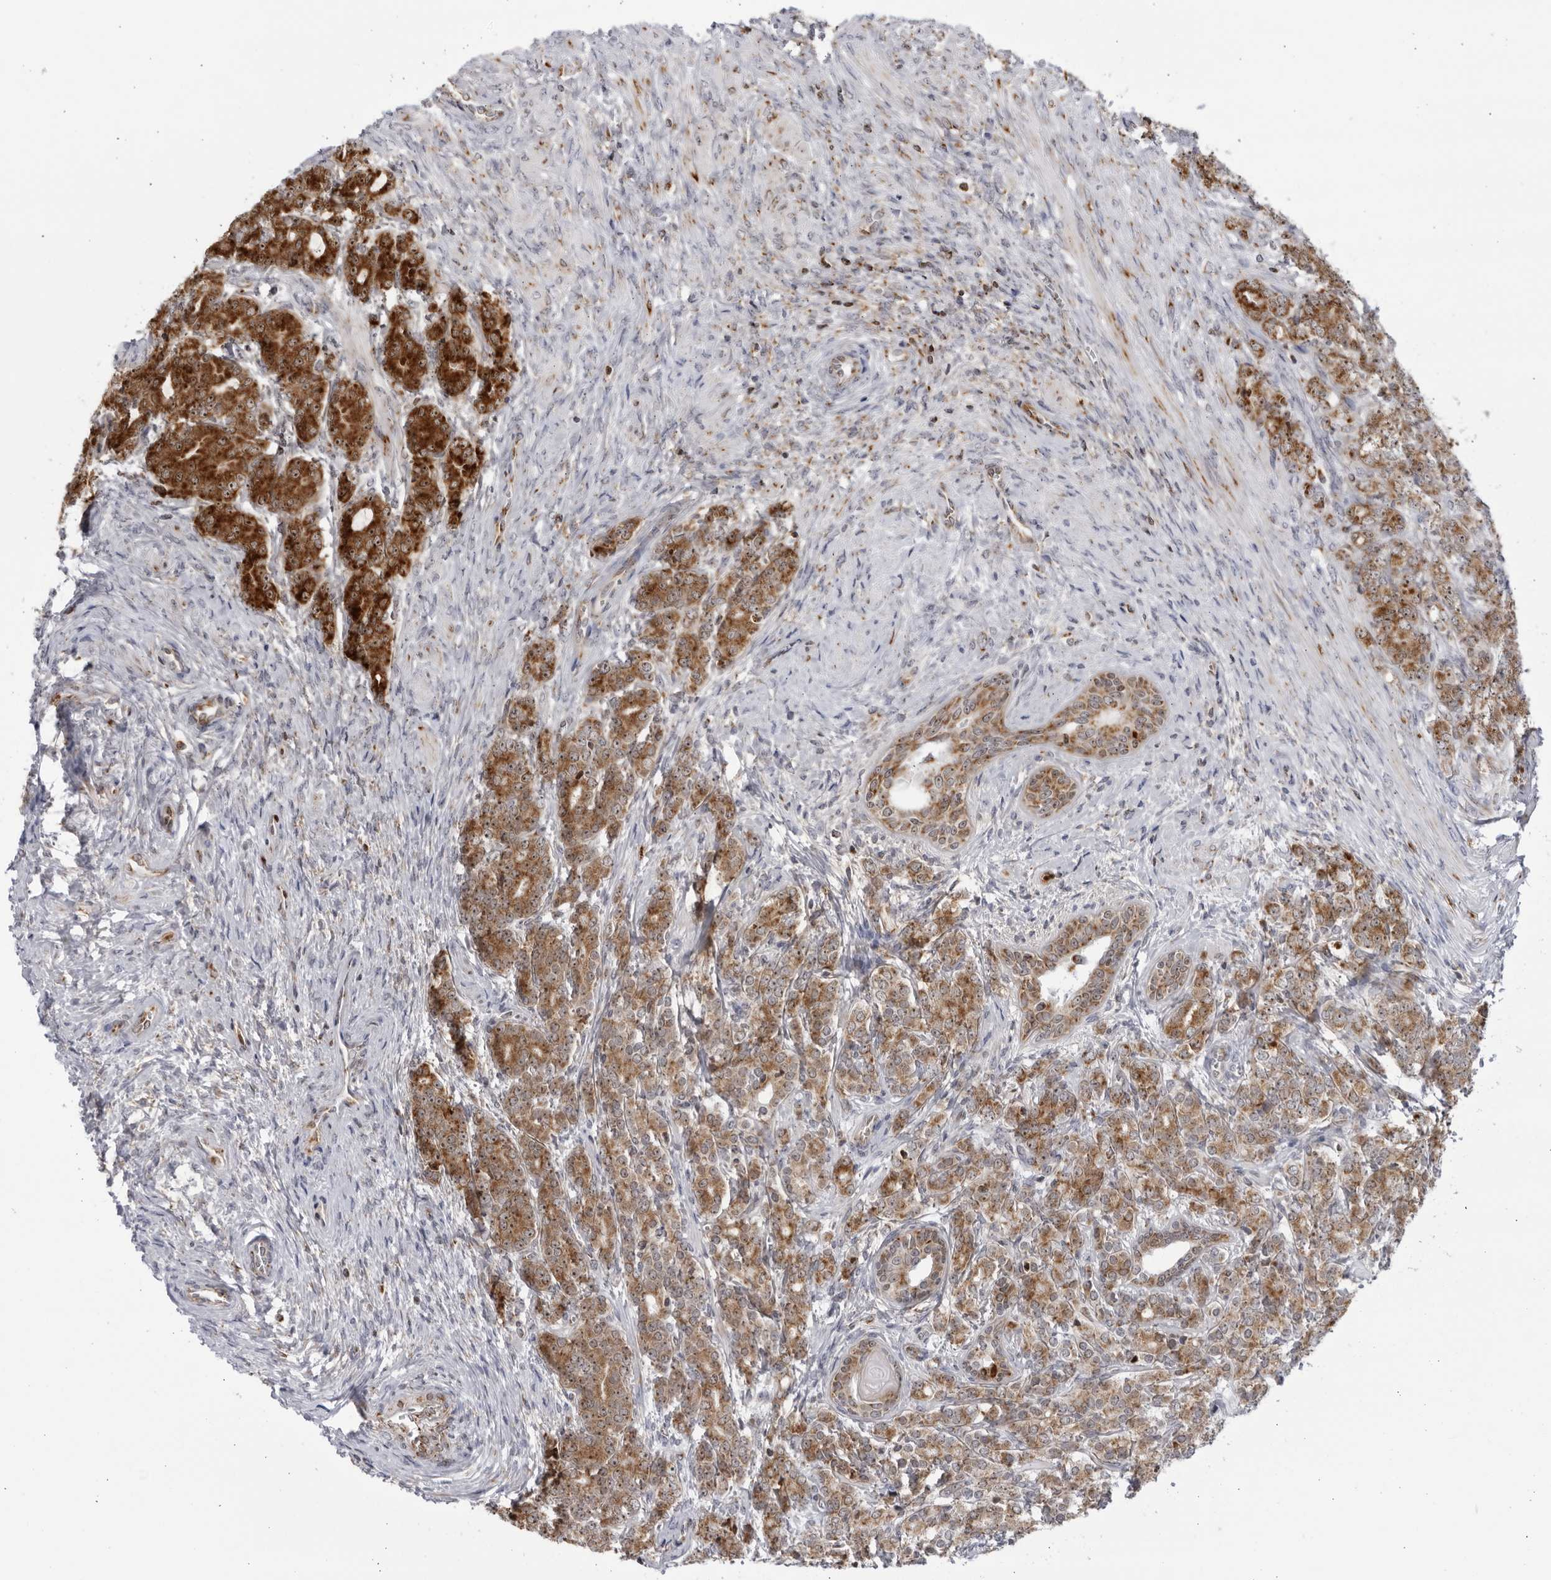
{"staining": {"intensity": "strong", "quantity": ">75%", "location": "cytoplasmic/membranous,nuclear"}, "tissue": "prostate cancer", "cell_type": "Tumor cells", "image_type": "cancer", "snomed": [{"axis": "morphology", "description": "Adenocarcinoma, High grade"}, {"axis": "topography", "description": "Prostate"}], "caption": "IHC of human prostate cancer (adenocarcinoma (high-grade)) exhibits high levels of strong cytoplasmic/membranous and nuclear positivity in about >75% of tumor cells.", "gene": "RBM34", "patient": {"sex": "male", "age": 62}}